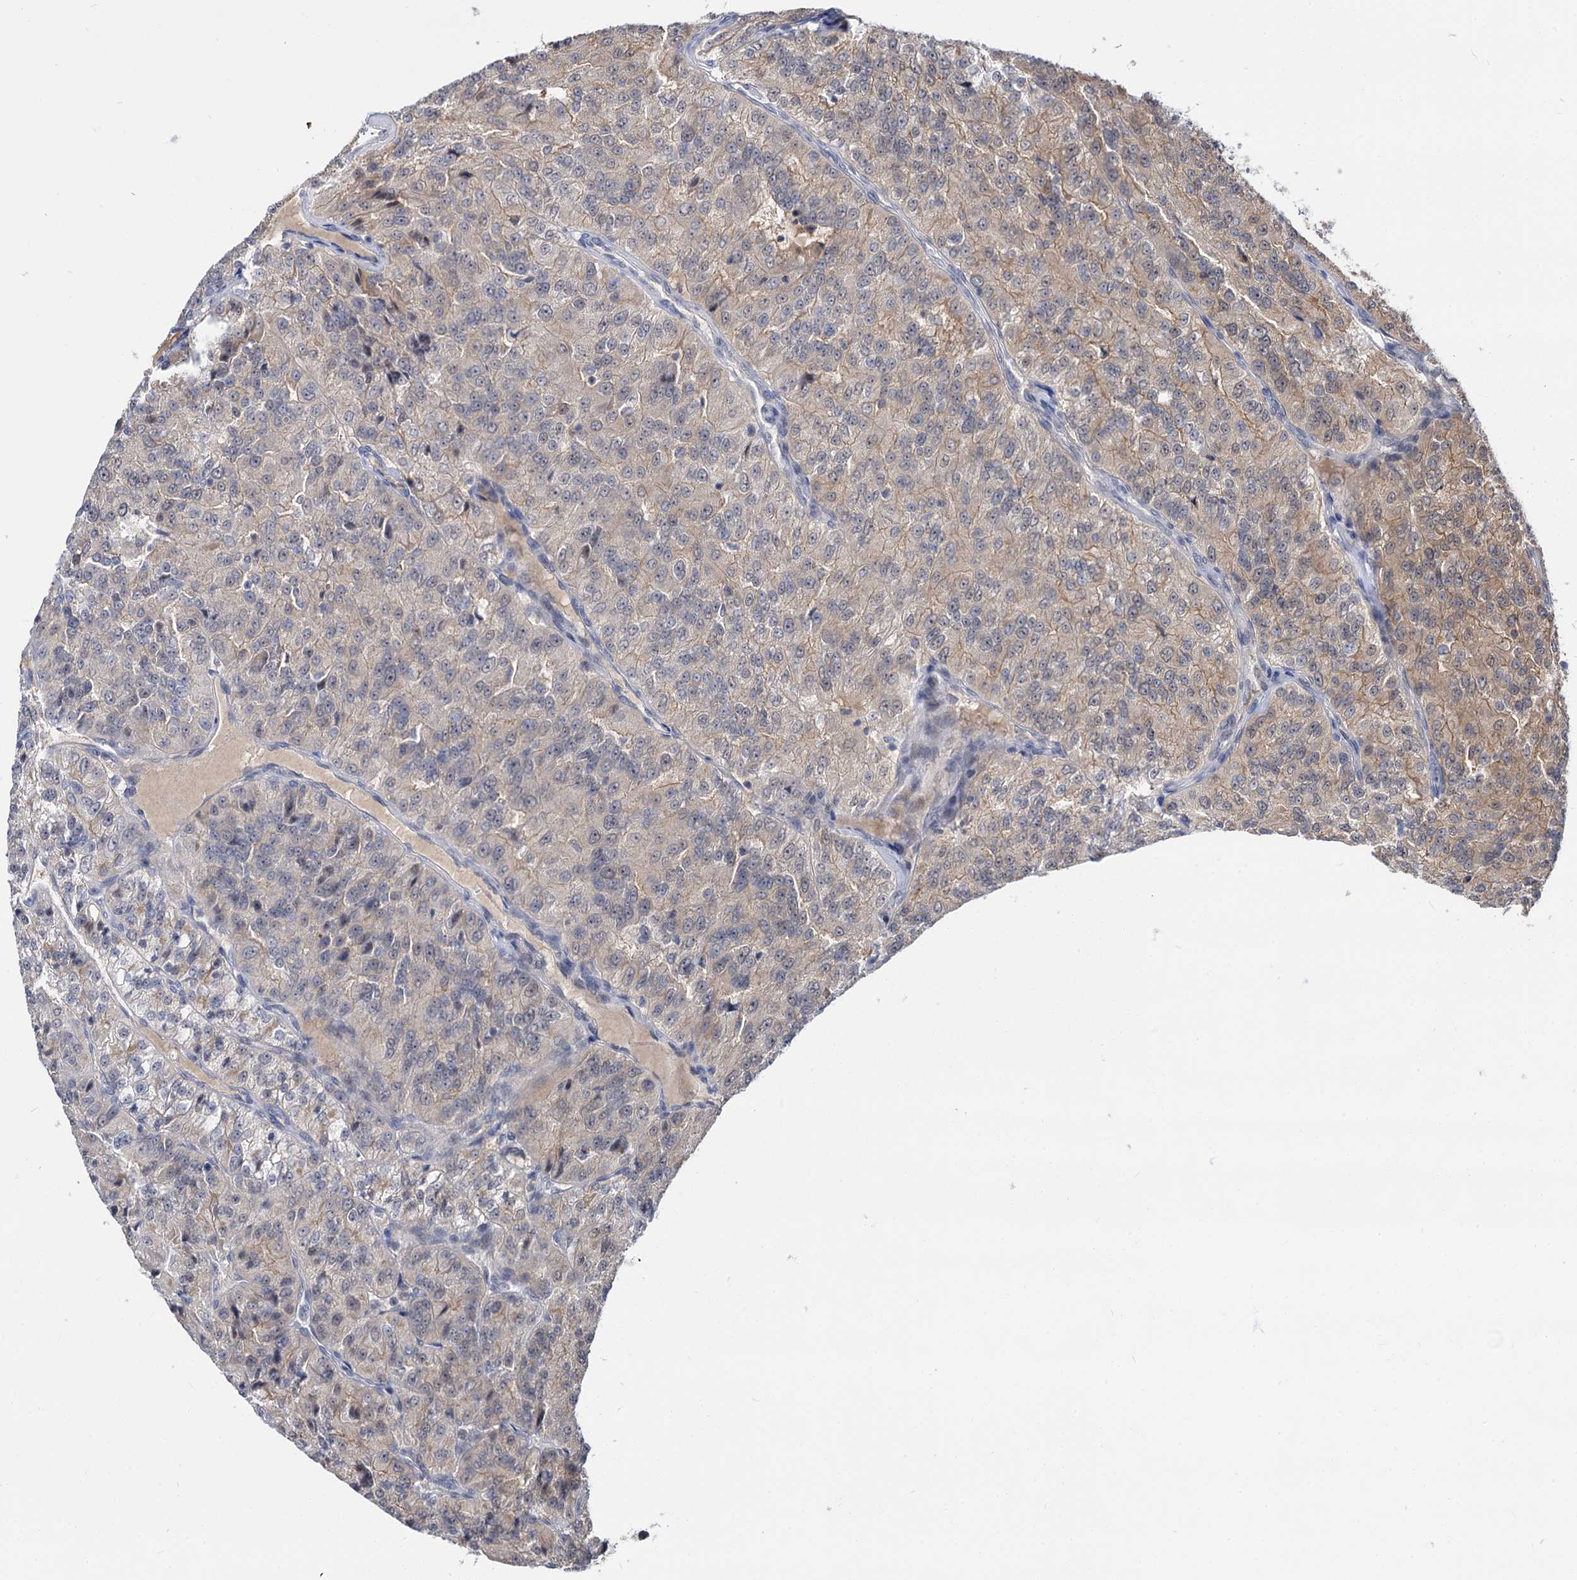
{"staining": {"intensity": "negative", "quantity": "none", "location": "none"}, "tissue": "renal cancer", "cell_type": "Tumor cells", "image_type": "cancer", "snomed": [{"axis": "morphology", "description": "Adenocarcinoma, NOS"}, {"axis": "topography", "description": "Kidney"}], "caption": "Immunohistochemical staining of human renal adenocarcinoma shows no significant staining in tumor cells.", "gene": "NEK10", "patient": {"sex": "female", "age": 63}}